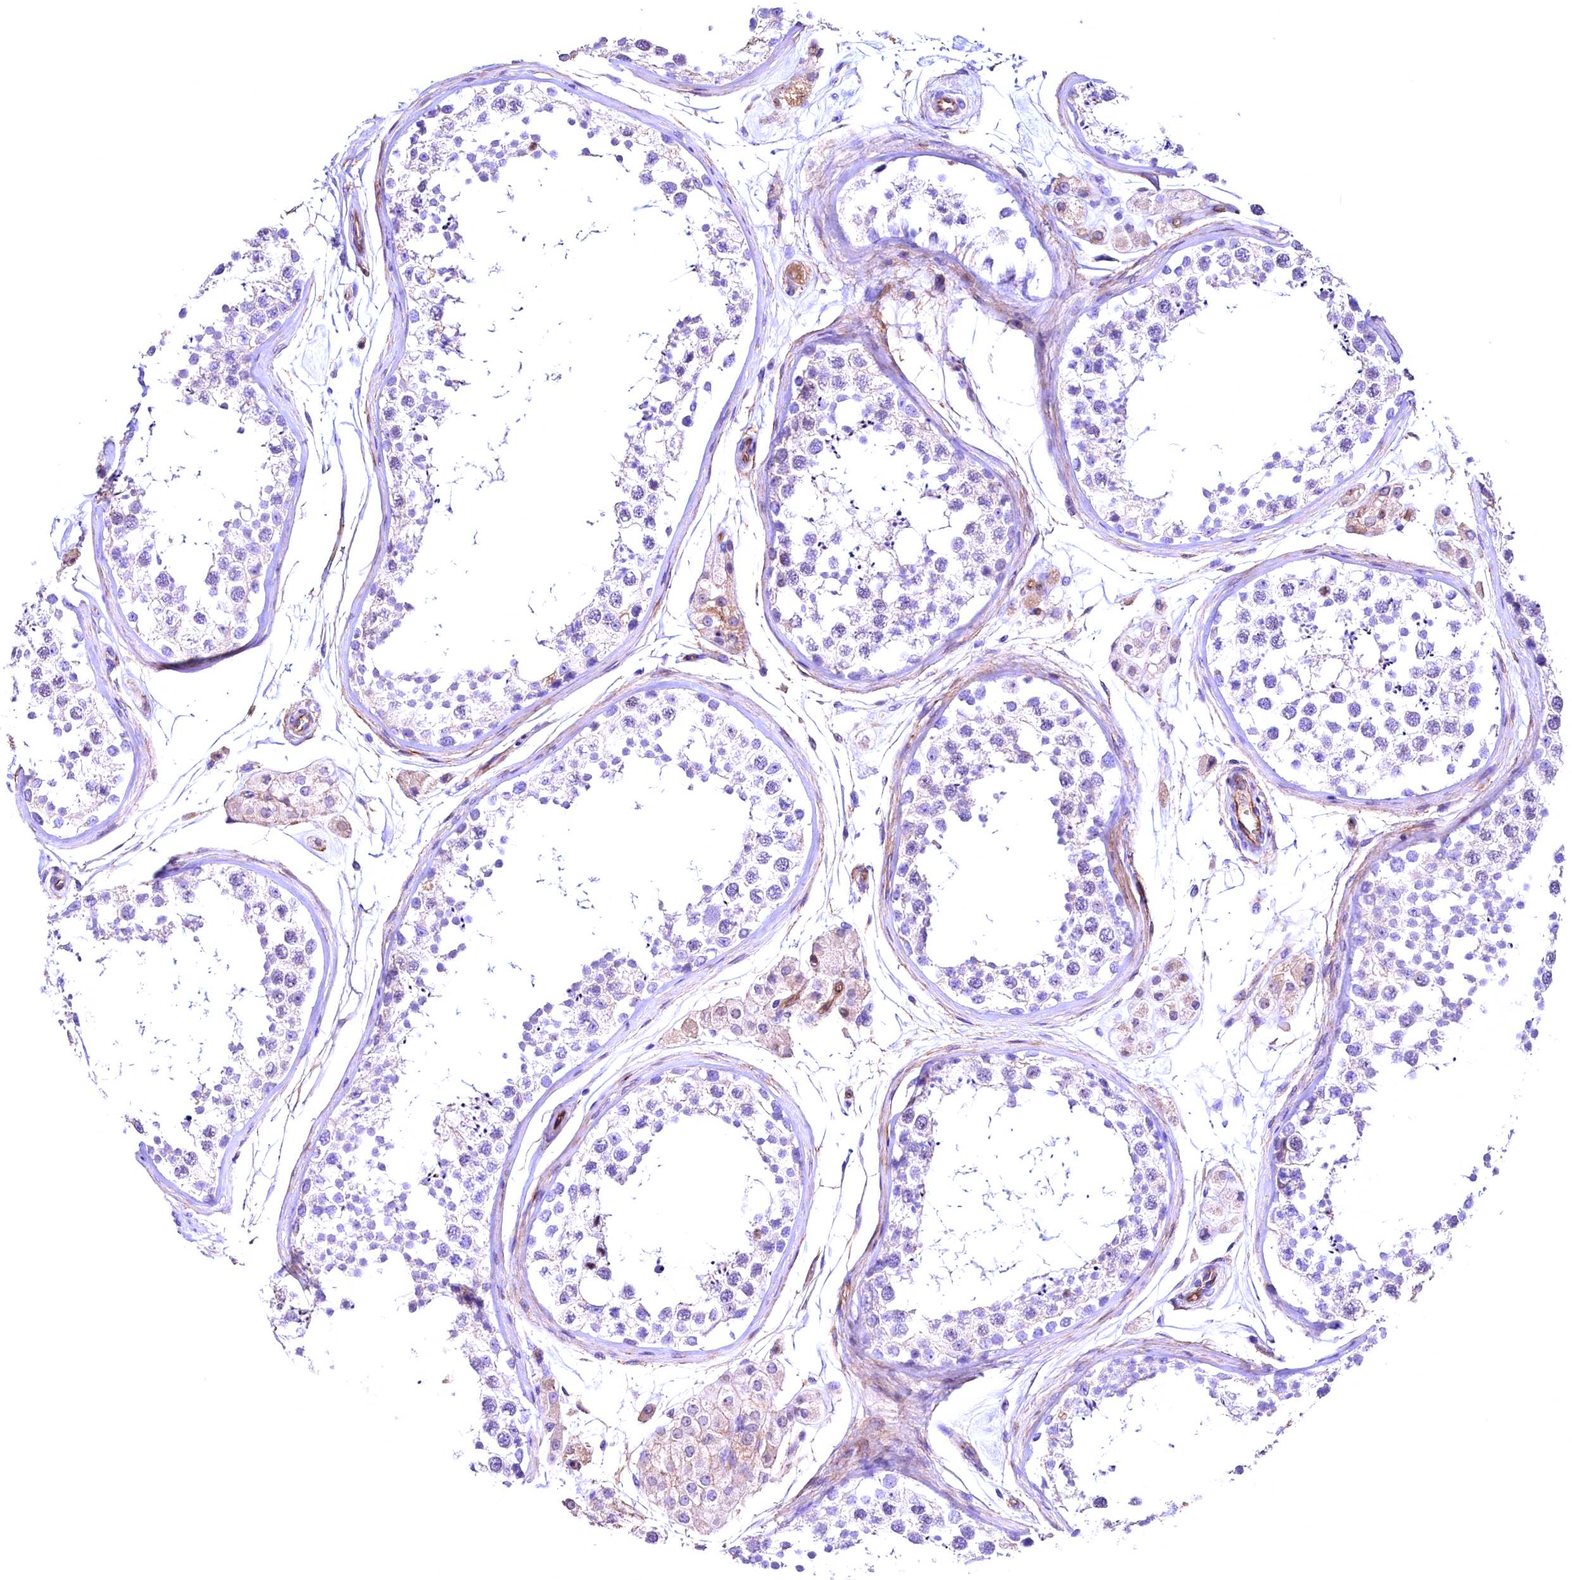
{"staining": {"intensity": "weak", "quantity": "<25%", "location": "nuclear"}, "tissue": "testis", "cell_type": "Cells in seminiferous ducts", "image_type": "normal", "snomed": [{"axis": "morphology", "description": "Normal tissue, NOS"}, {"axis": "topography", "description": "Testis"}], "caption": "Immunohistochemical staining of normal testis shows no significant staining in cells in seminiferous ducts.", "gene": "SLF1", "patient": {"sex": "male", "age": 56}}